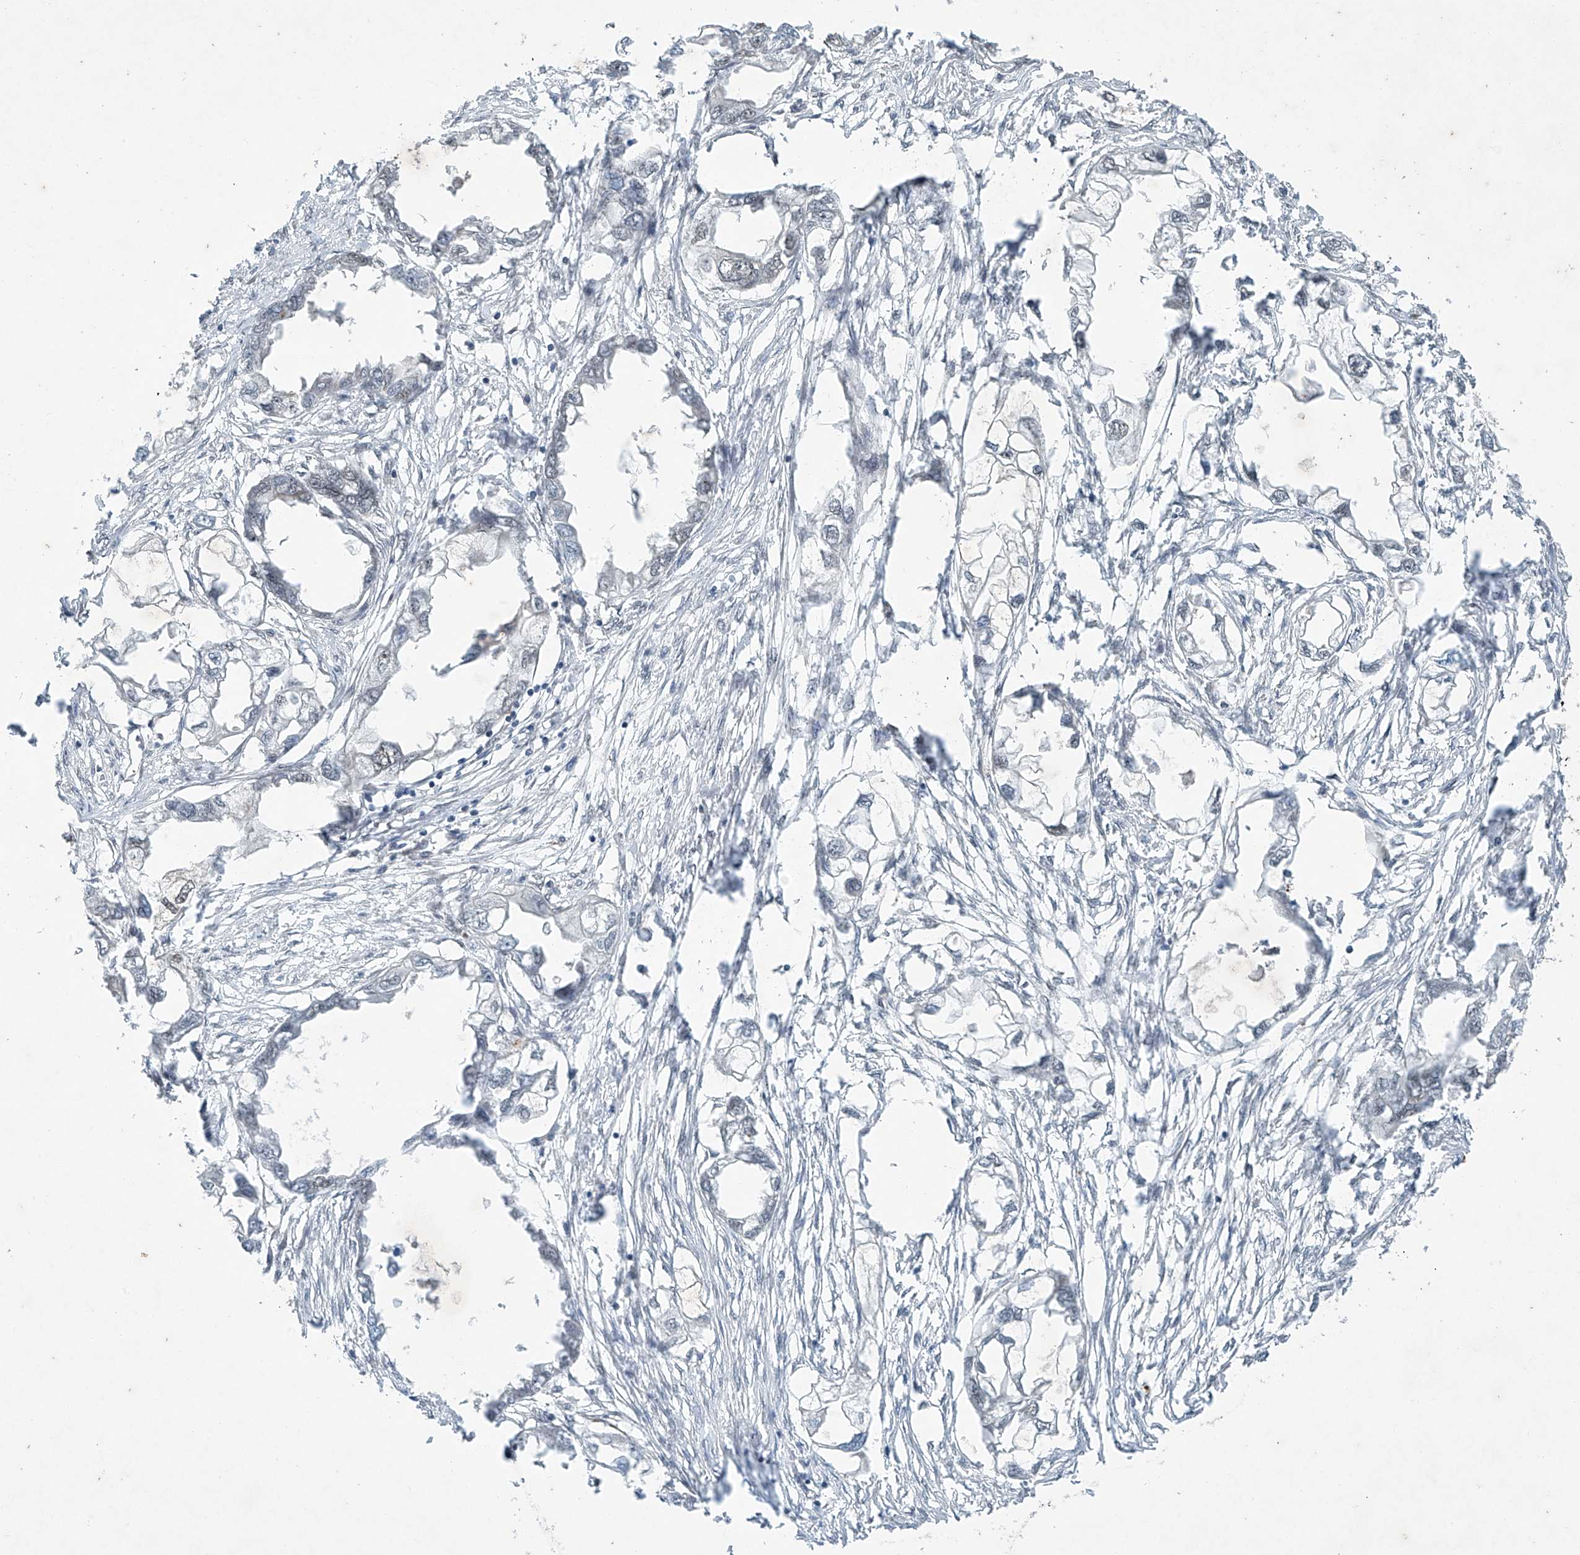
{"staining": {"intensity": "negative", "quantity": "none", "location": "none"}, "tissue": "endometrial cancer", "cell_type": "Tumor cells", "image_type": "cancer", "snomed": [{"axis": "morphology", "description": "Adenocarcinoma, NOS"}, {"axis": "morphology", "description": "Adenocarcinoma, metastatic, NOS"}, {"axis": "topography", "description": "Adipose tissue"}, {"axis": "topography", "description": "Endometrium"}], "caption": "Human endometrial cancer stained for a protein using IHC shows no expression in tumor cells.", "gene": "TAF8", "patient": {"sex": "female", "age": 67}}